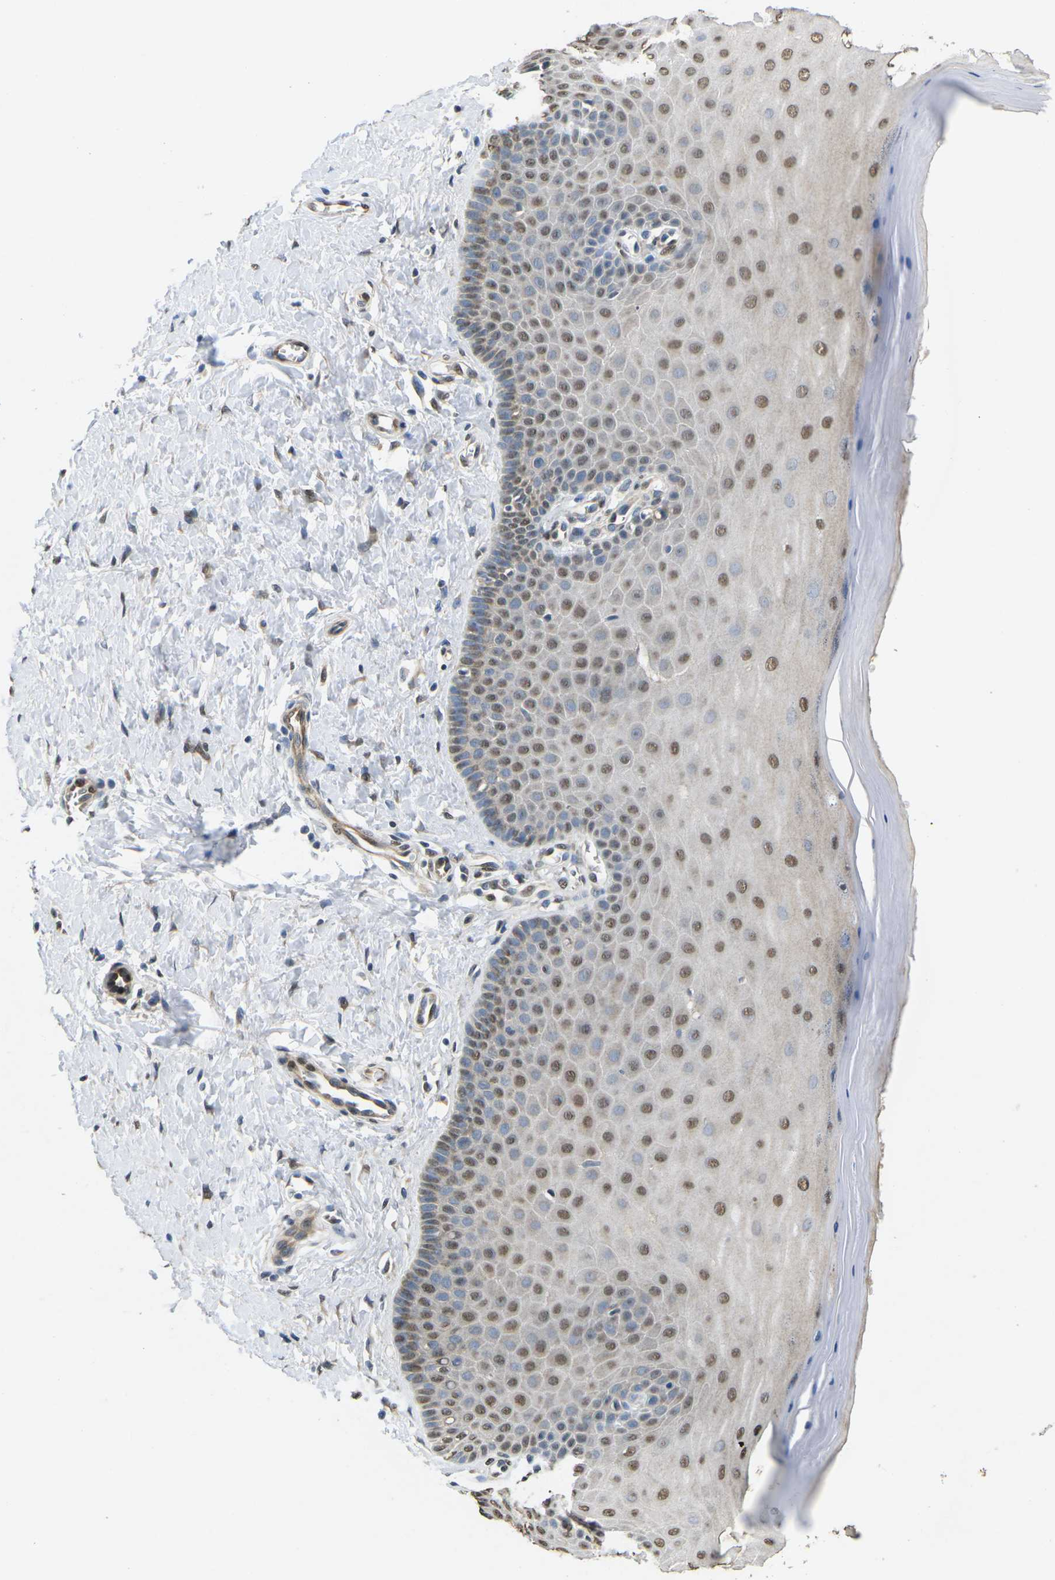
{"staining": {"intensity": "moderate", "quantity": ">75%", "location": "cytoplasmic/membranous"}, "tissue": "cervix", "cell_type": "Glandular cells", "image_type": "normal", "snomed": [{"axis": "morphology", "description": "Normal tissue, NOS"}, {"axis": "topography", "description": "Cervix"}], "caption": "Immunohistochemistry (DAB) staining of unremarkable cervix demonstrates moderate cytoplasmic/membranous protein positivity in about >75% of glandular cells.", "gene": "ERBB4", "patient": {"sex": "female", "age": 55}}